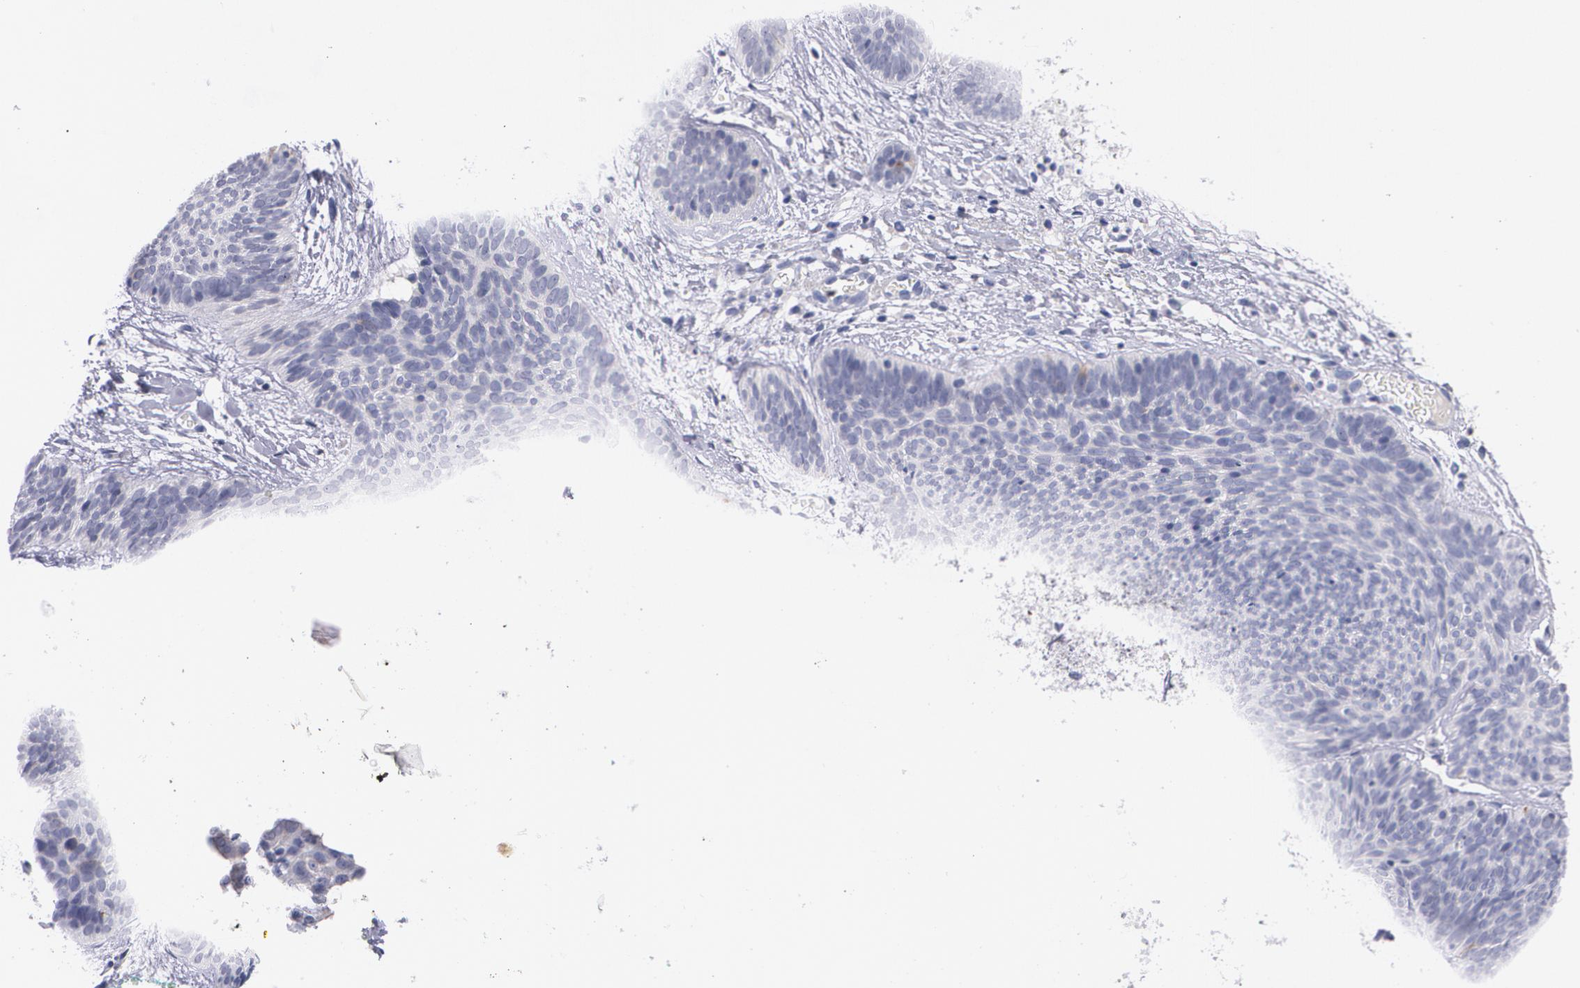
{"staining": {"intensity": "weak", "quantity": "<25%", "location": "cytoplasmic/membranous"}, "tissue": "skin cancer", "cell_type": "Tumor cells", "image_type": "cancer", "snomed": [{"axis": "morphology", "description": "Basal cell carcinoma"}, {"axis": "topography", "description": "Skin"}], "caption": "DAB immunohistochemical staining of human skin cancer (basal cell carcinoma) shows no significant expression in tumor cells.", "gene": "HMMR", "patient": {"sex": "female", "age": 81}}